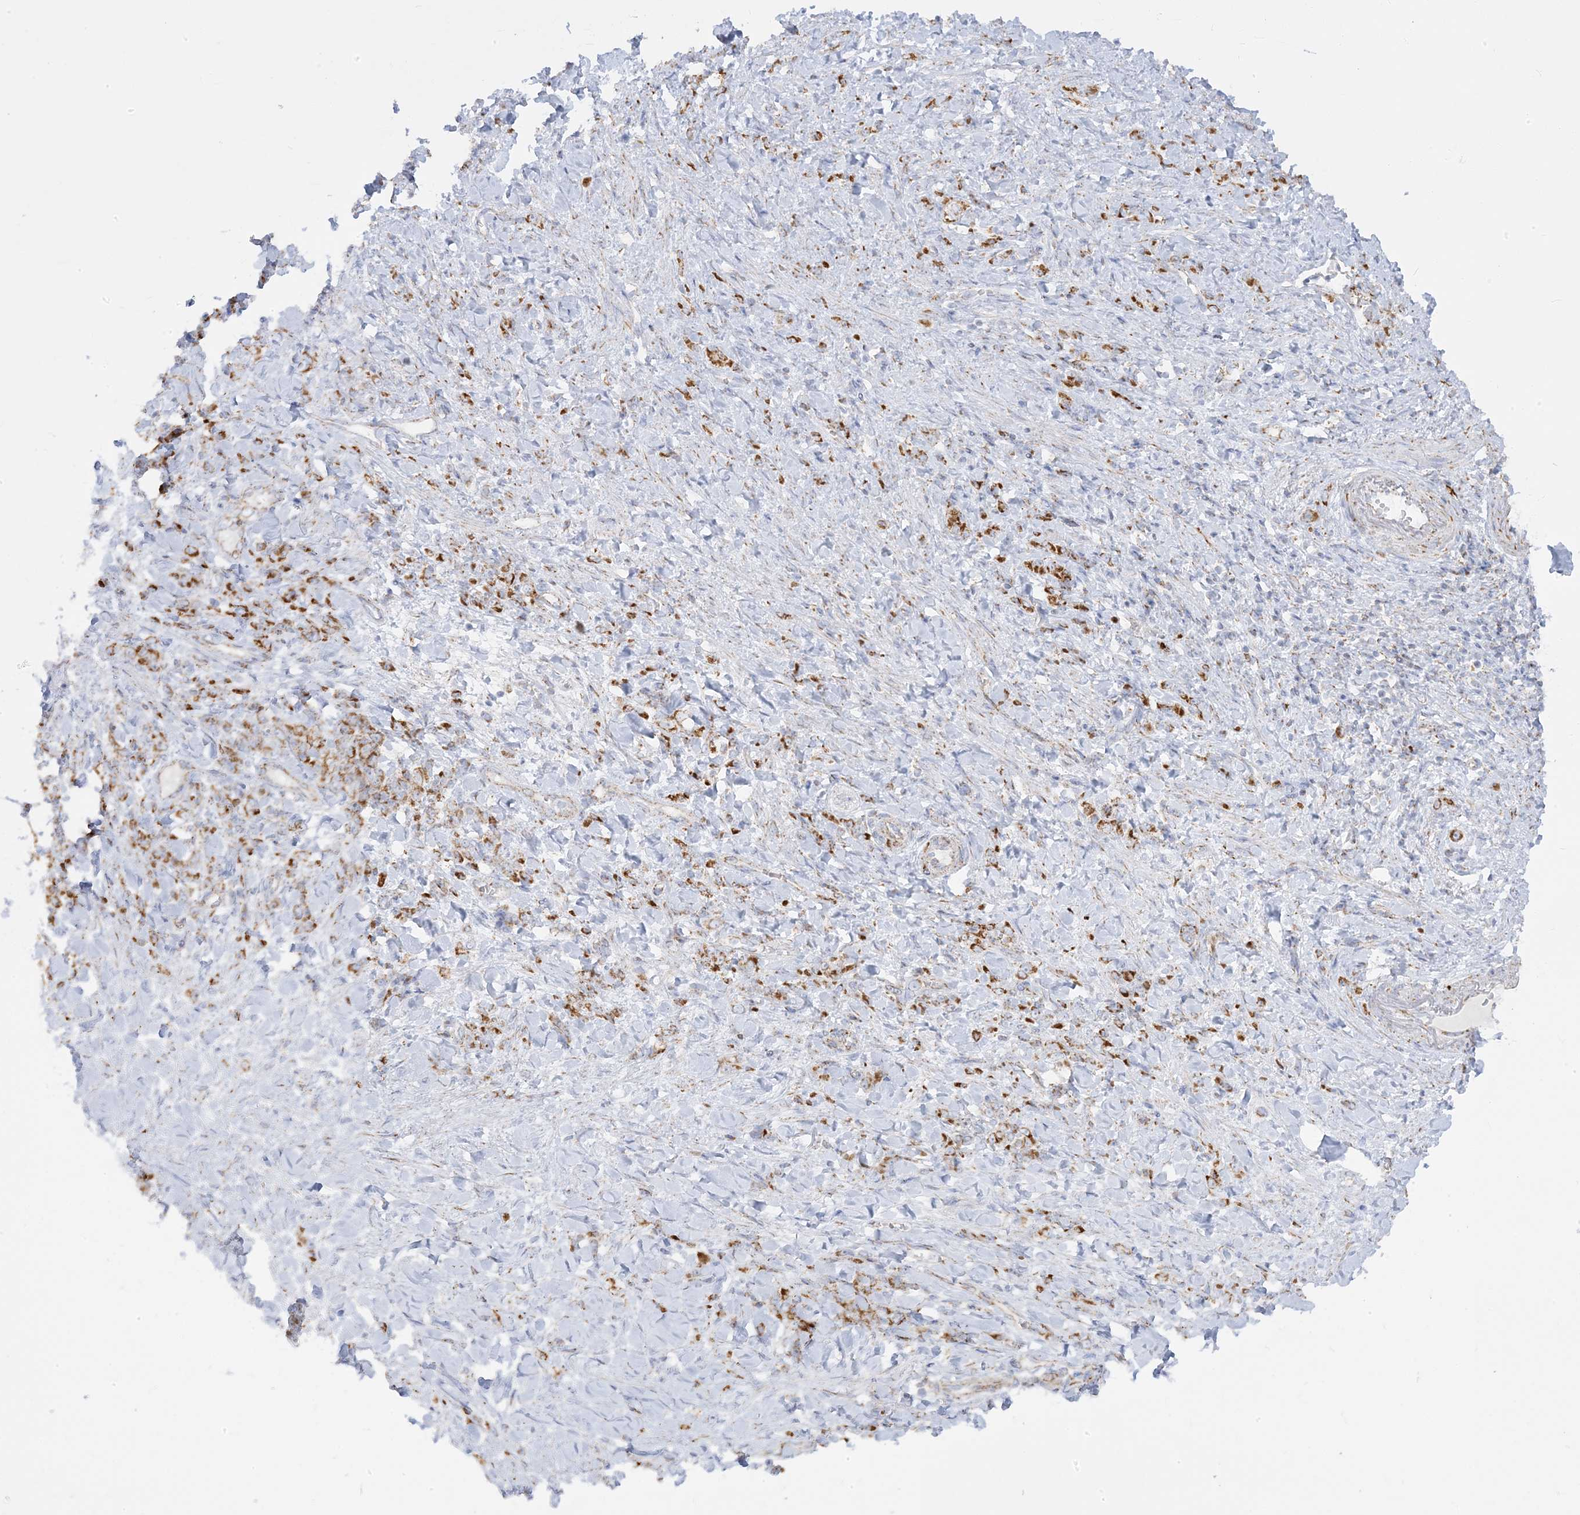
{"staining": {"intensity": "moderate", "quantity": ">75%", "location": "cytoplasmic/membranous"}, "tissue": "stomach cancer", "cell_type": "Tumor cells", "image_type": "cancer", "snomed": [{"axis": "morphology", "description": "Normal tissue, NOS"}, {"axis": "morphology", "description": "Adenocarcinoma, NOS"}, {"axis": "topography", "description": "Stomach"}], "caption": "Human stomach cancer (adenocarcinoma) stained for a protein (brown) reveals moderate cytoplasmic/membranous positive expression in about >75% of tumor cells.", "gene": "PCCB", "patient": {"sex": "male", "age": 82}}